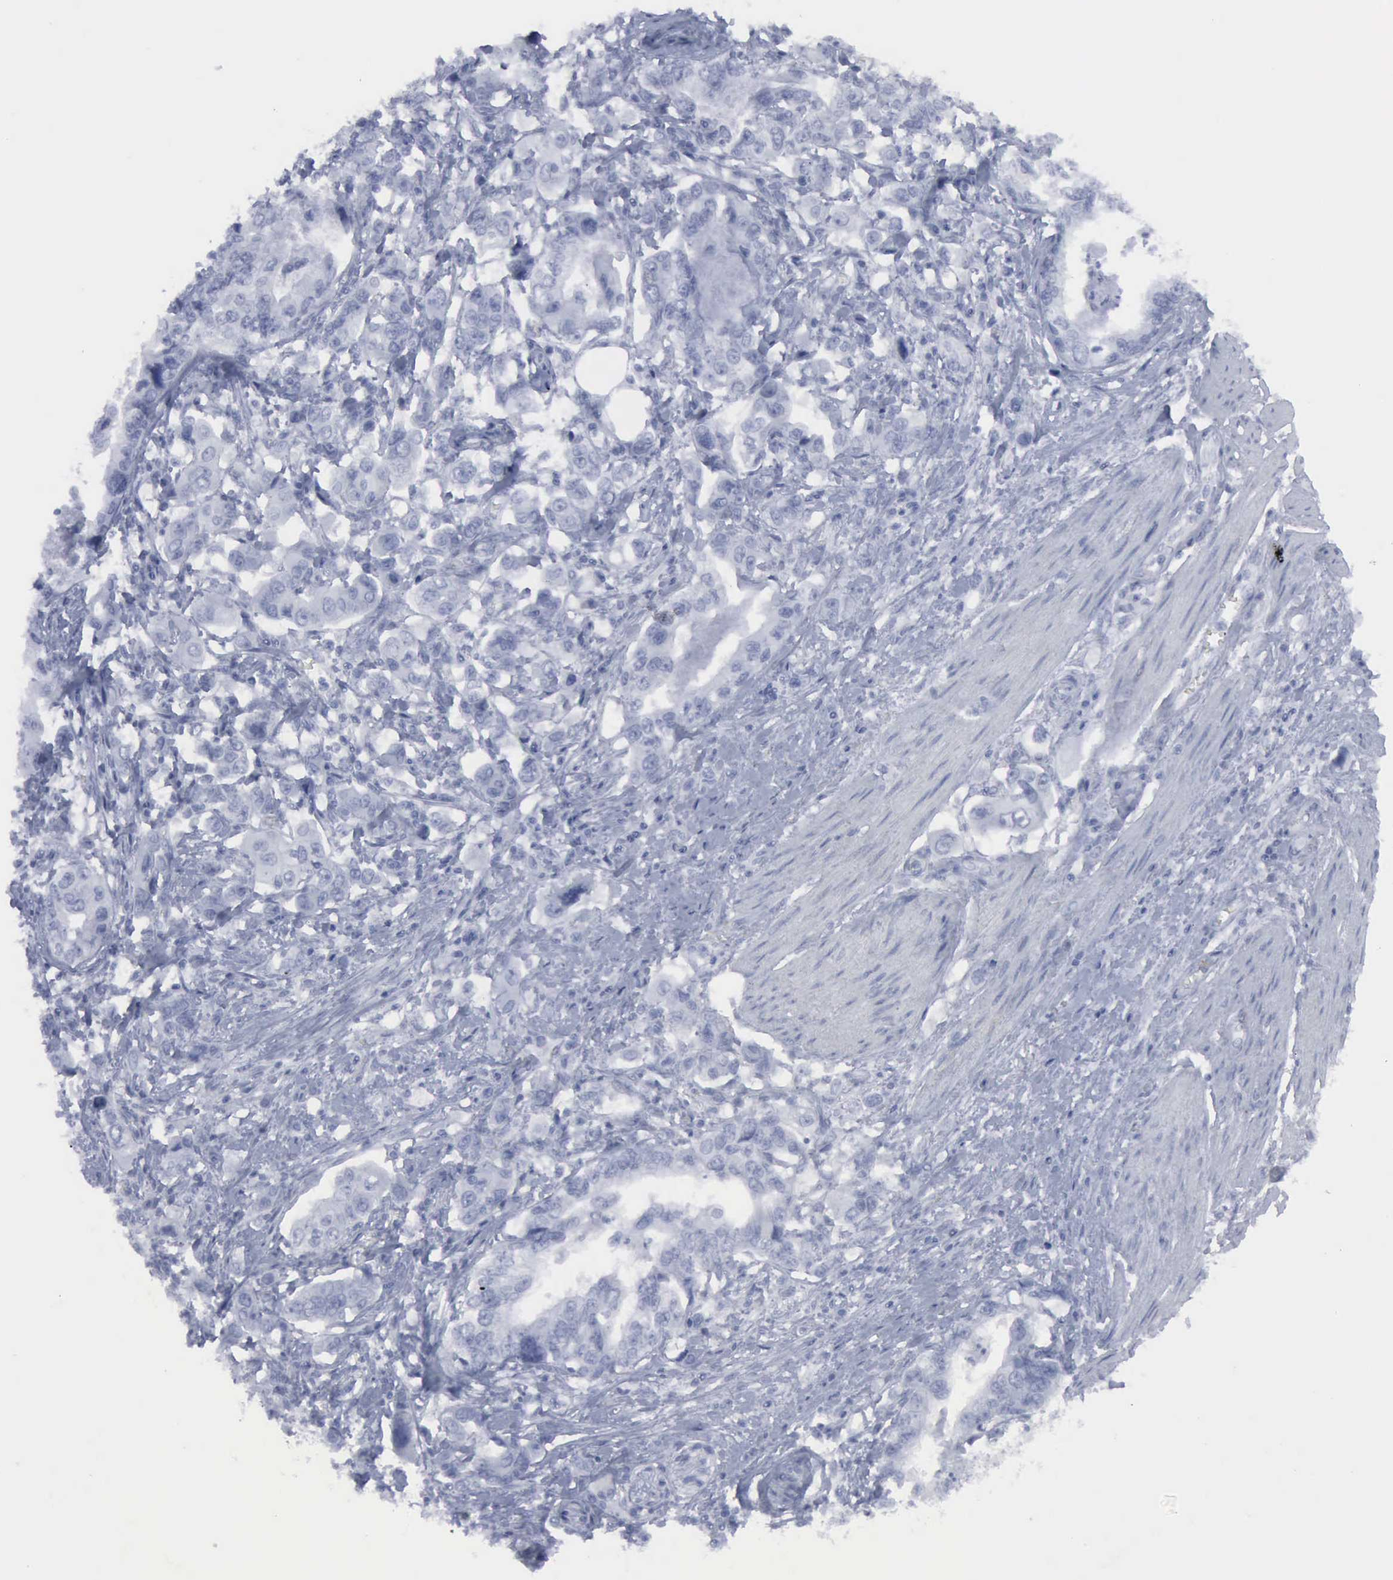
{"staining": {"intensity": "negative", "quantity": "none", "location": "none"}, "tissue": "stomach cancer", "cell_type": "Tumor cells", "image_type": "cancer", "snomed": [{"axis": "morphology", "description": "Adenocarcinoma, NOS"}, {"axis": "topography", "description": "Pancreas"}, {"axis": "topography", "description": "Stomach, upper"}], "caption": "DAB immunohistochemical staining of human stomach adenocarcinoma displays no significant expression in tumor cells.", "gene": "VCAM1", "patient": {"sex": "male", "age": 77}}